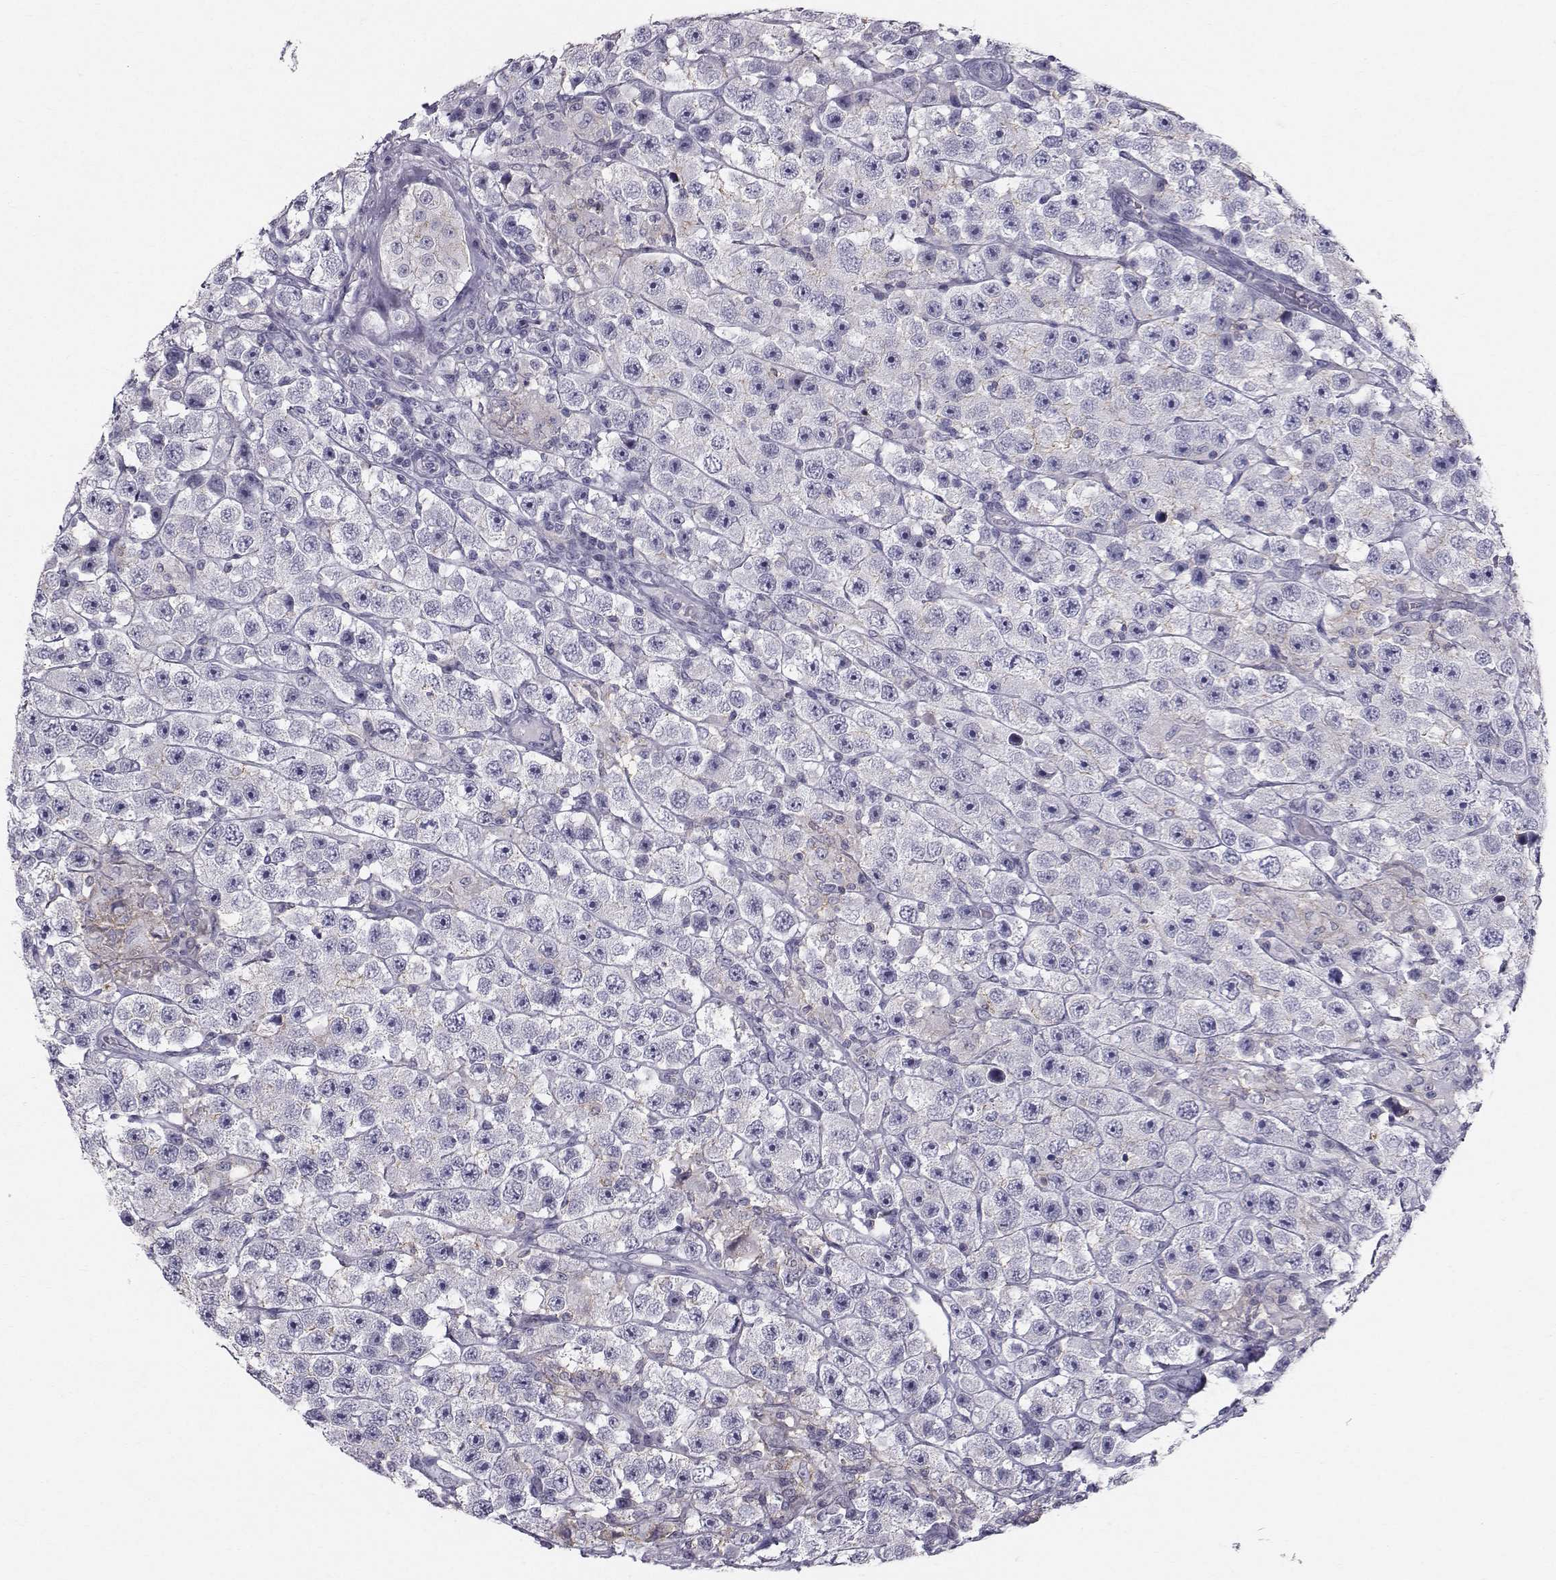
{"staining": {"intensity": "weak", "quantity": "<25%", "location": "cytoplasmic/membranous"}, "tissue": "testis cancer", "cell_type": "Tumor cells", "image_type": "cancer", "snomed": [{"axis": "morphology", "description": "Seminoma, NOS"}, {"axis": "topography", "description": "Testis"}], "caption": "Testis cancer was stained to show a protein in brown. There is no significant expression in tumor cells. (DAB (3,3'-diaminobenzidine) immunohistochemistry visualized using brightfield microscopy, high magnification).", "gene": "SPDYE4", "patient": {"sex": "male", "age": 45}}